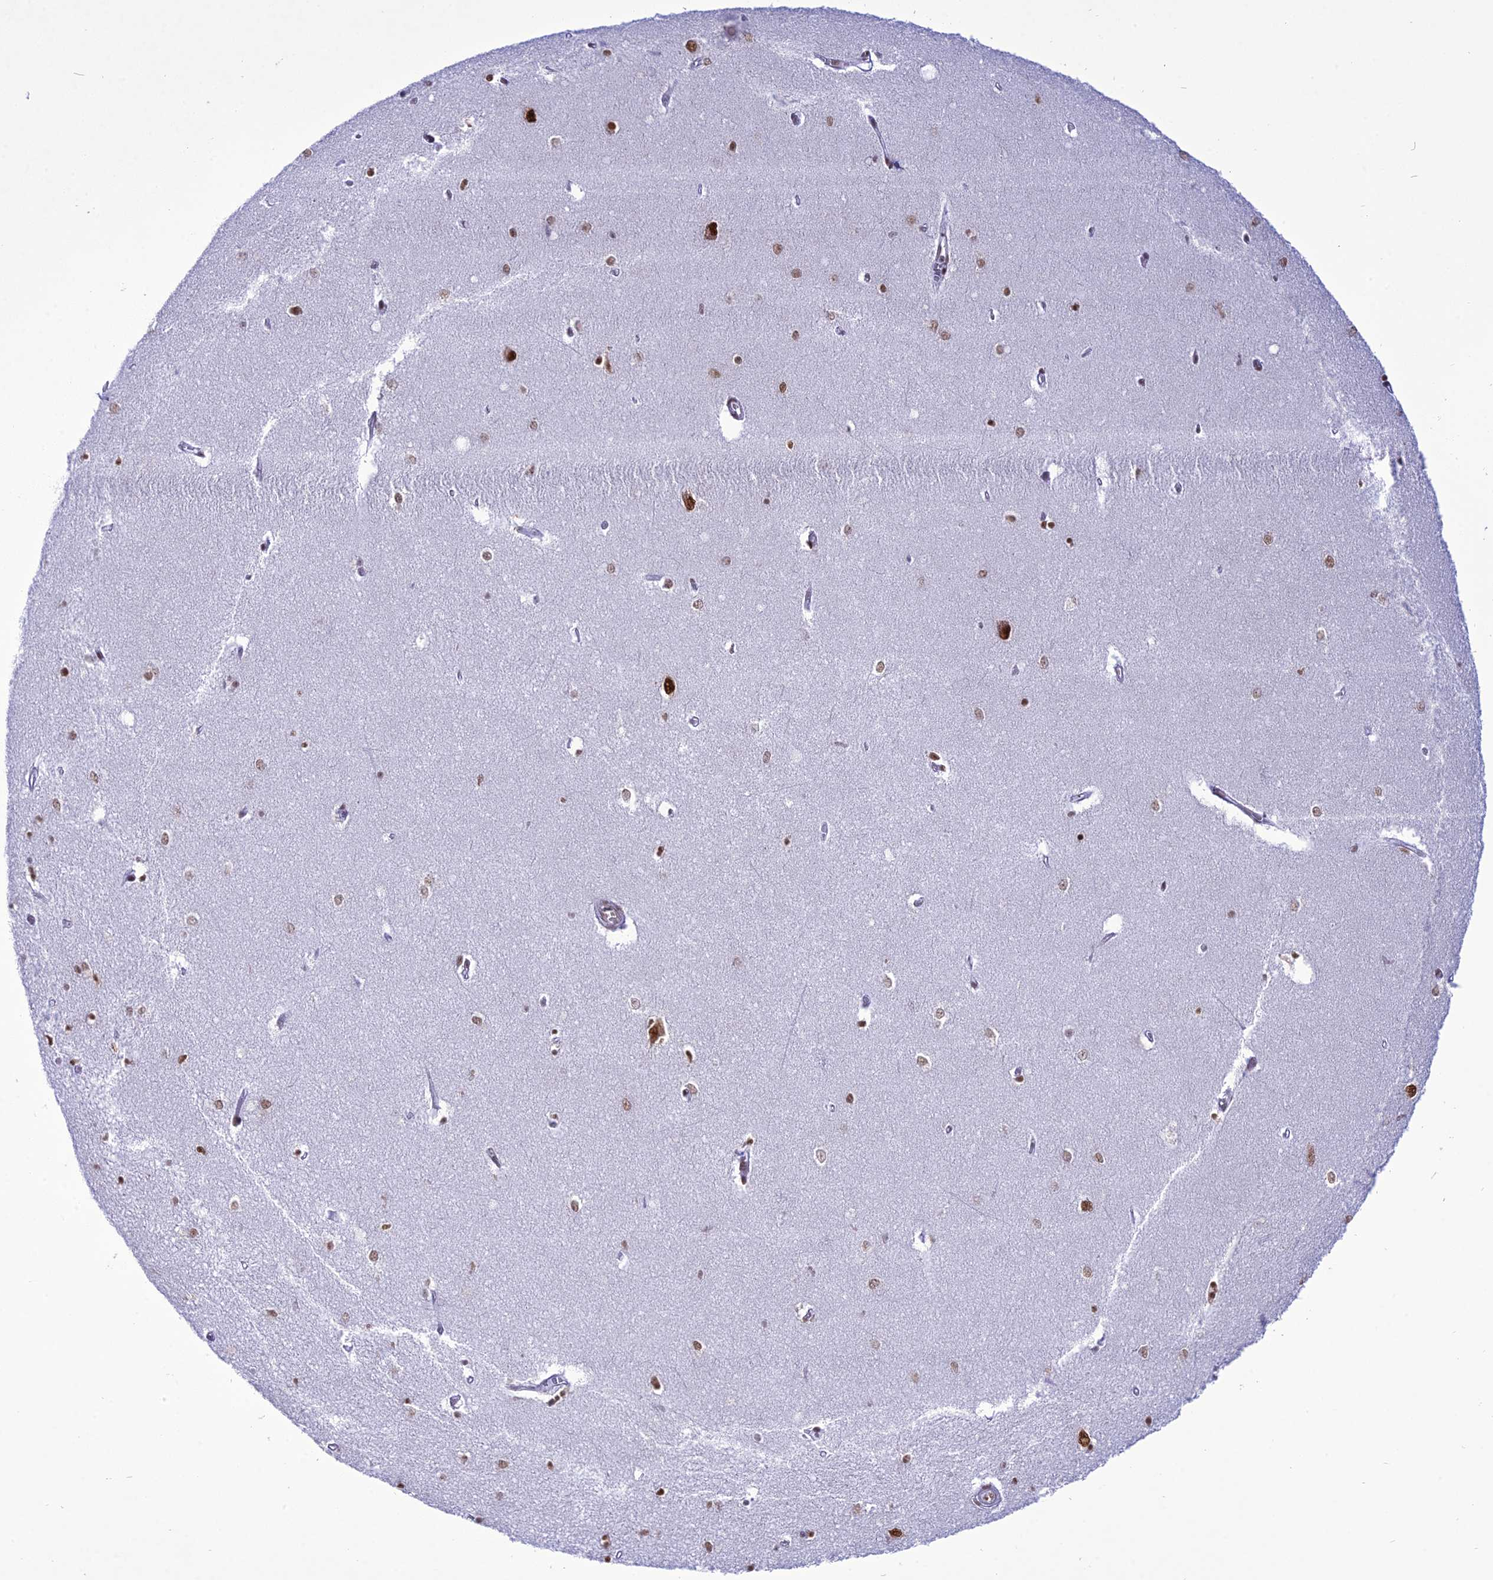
{"staining": {"intensity": "moderate", "quantity": "25%-75%", "location": "nuclear"}, "tissue": "hippocampus", "cell_type": "Glial cells", "image_type": "normal", "snomed": [{"axis": "morphology", "description": "Normal tissue, NOS"}, {"axis": "topography", "description": "Hippocampus"}], "caption": "Immunohistochemical staining of benign human hippocampus shows moderate nuclear protein expression in about 25%-75% of glial cells.", "gene": "DDX1", "patient": {"sex": "female", "age": 64}}